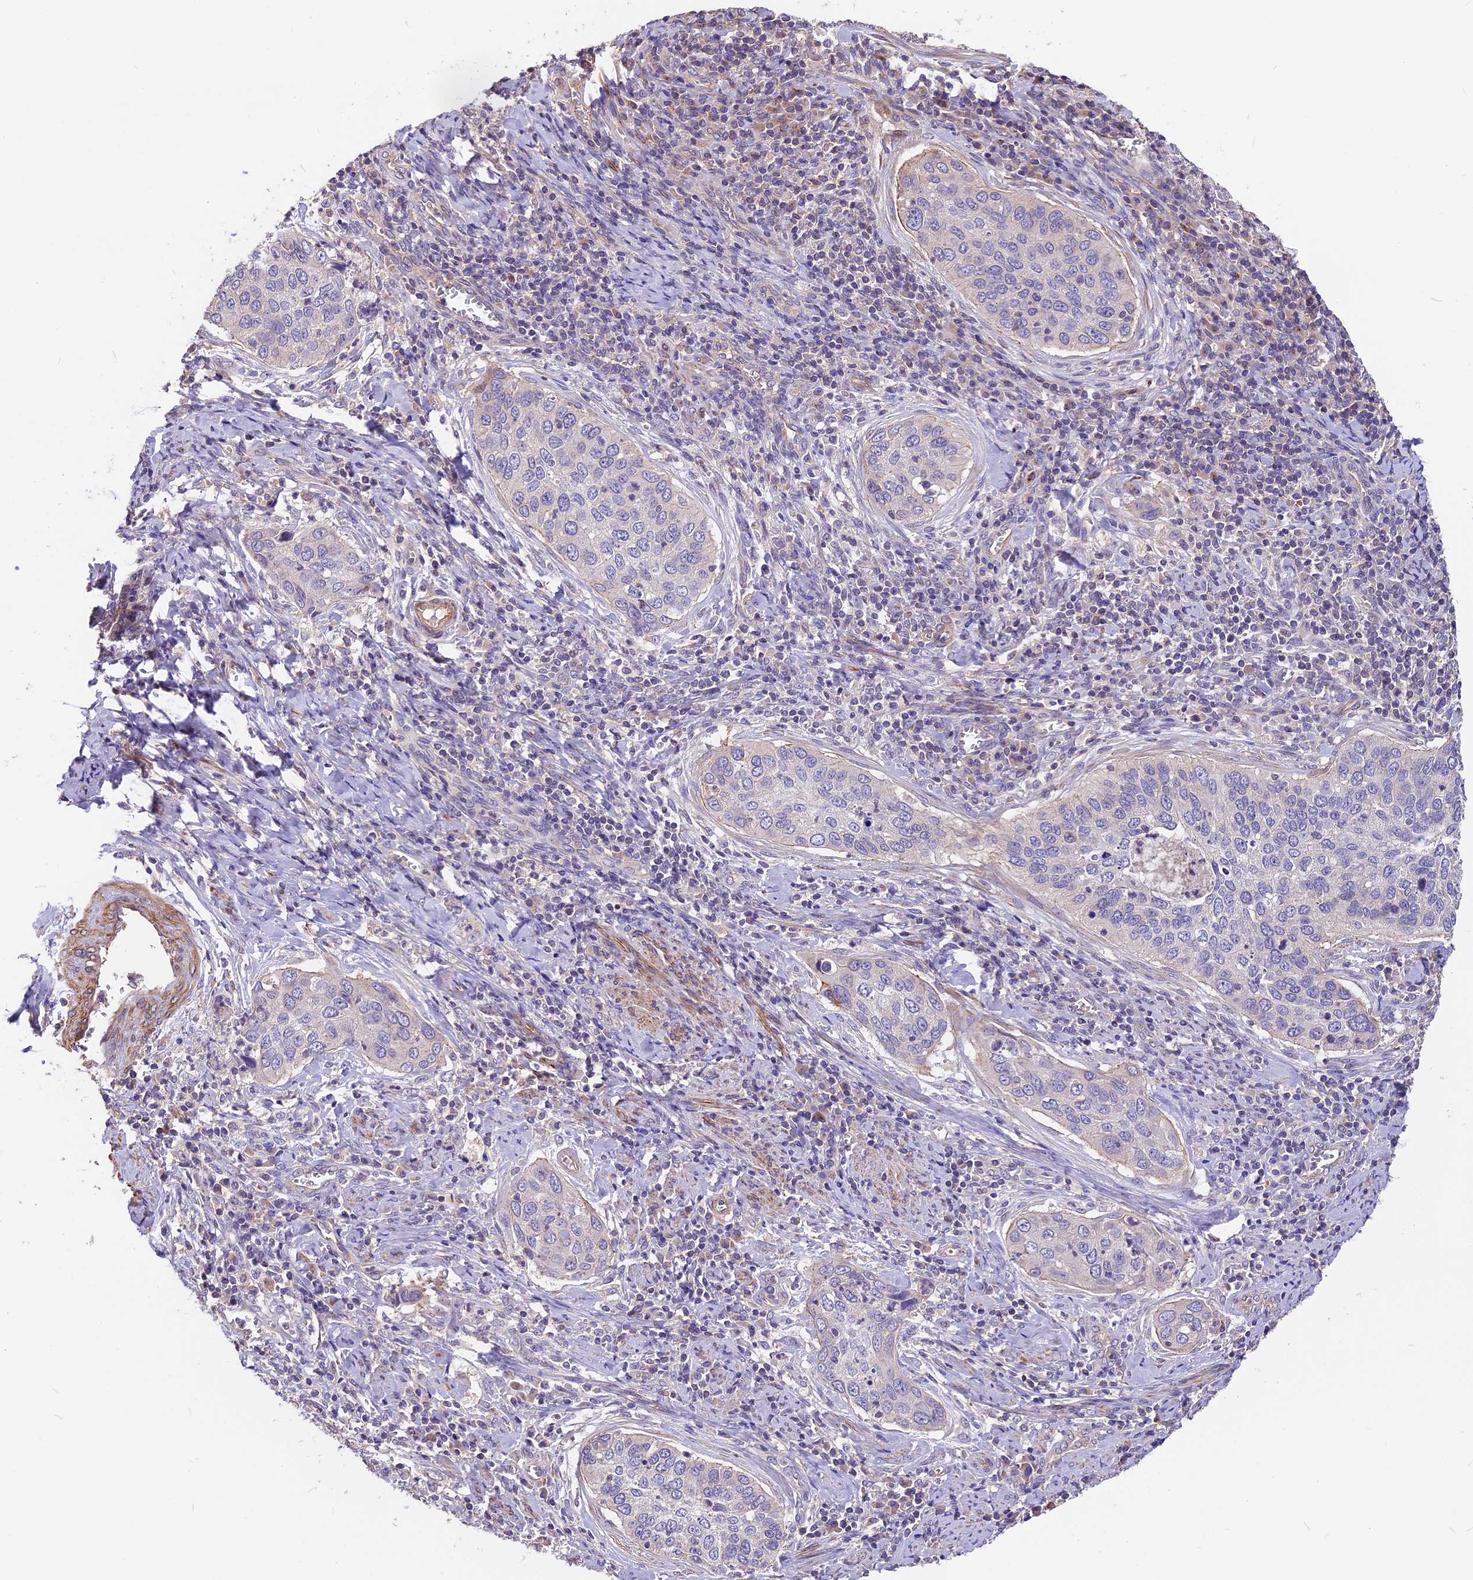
{"staining": {"intensity": "negative", "quantity": "none", "location": "none"}, "tissue": "cervical cancer", "cell_type": "Tumor cells", "image_type": "cancer", "snomed": [{"axis": "morphology", "description": "Squamous cell carcinoma, NOS"}, {"axis": "topography", "description": "Cervix"}], "caption": "The image shows no staining of tumor cells in cervical cancer.", "gene": "ANO3", "patient": {"sex": "female", "age": 53}}